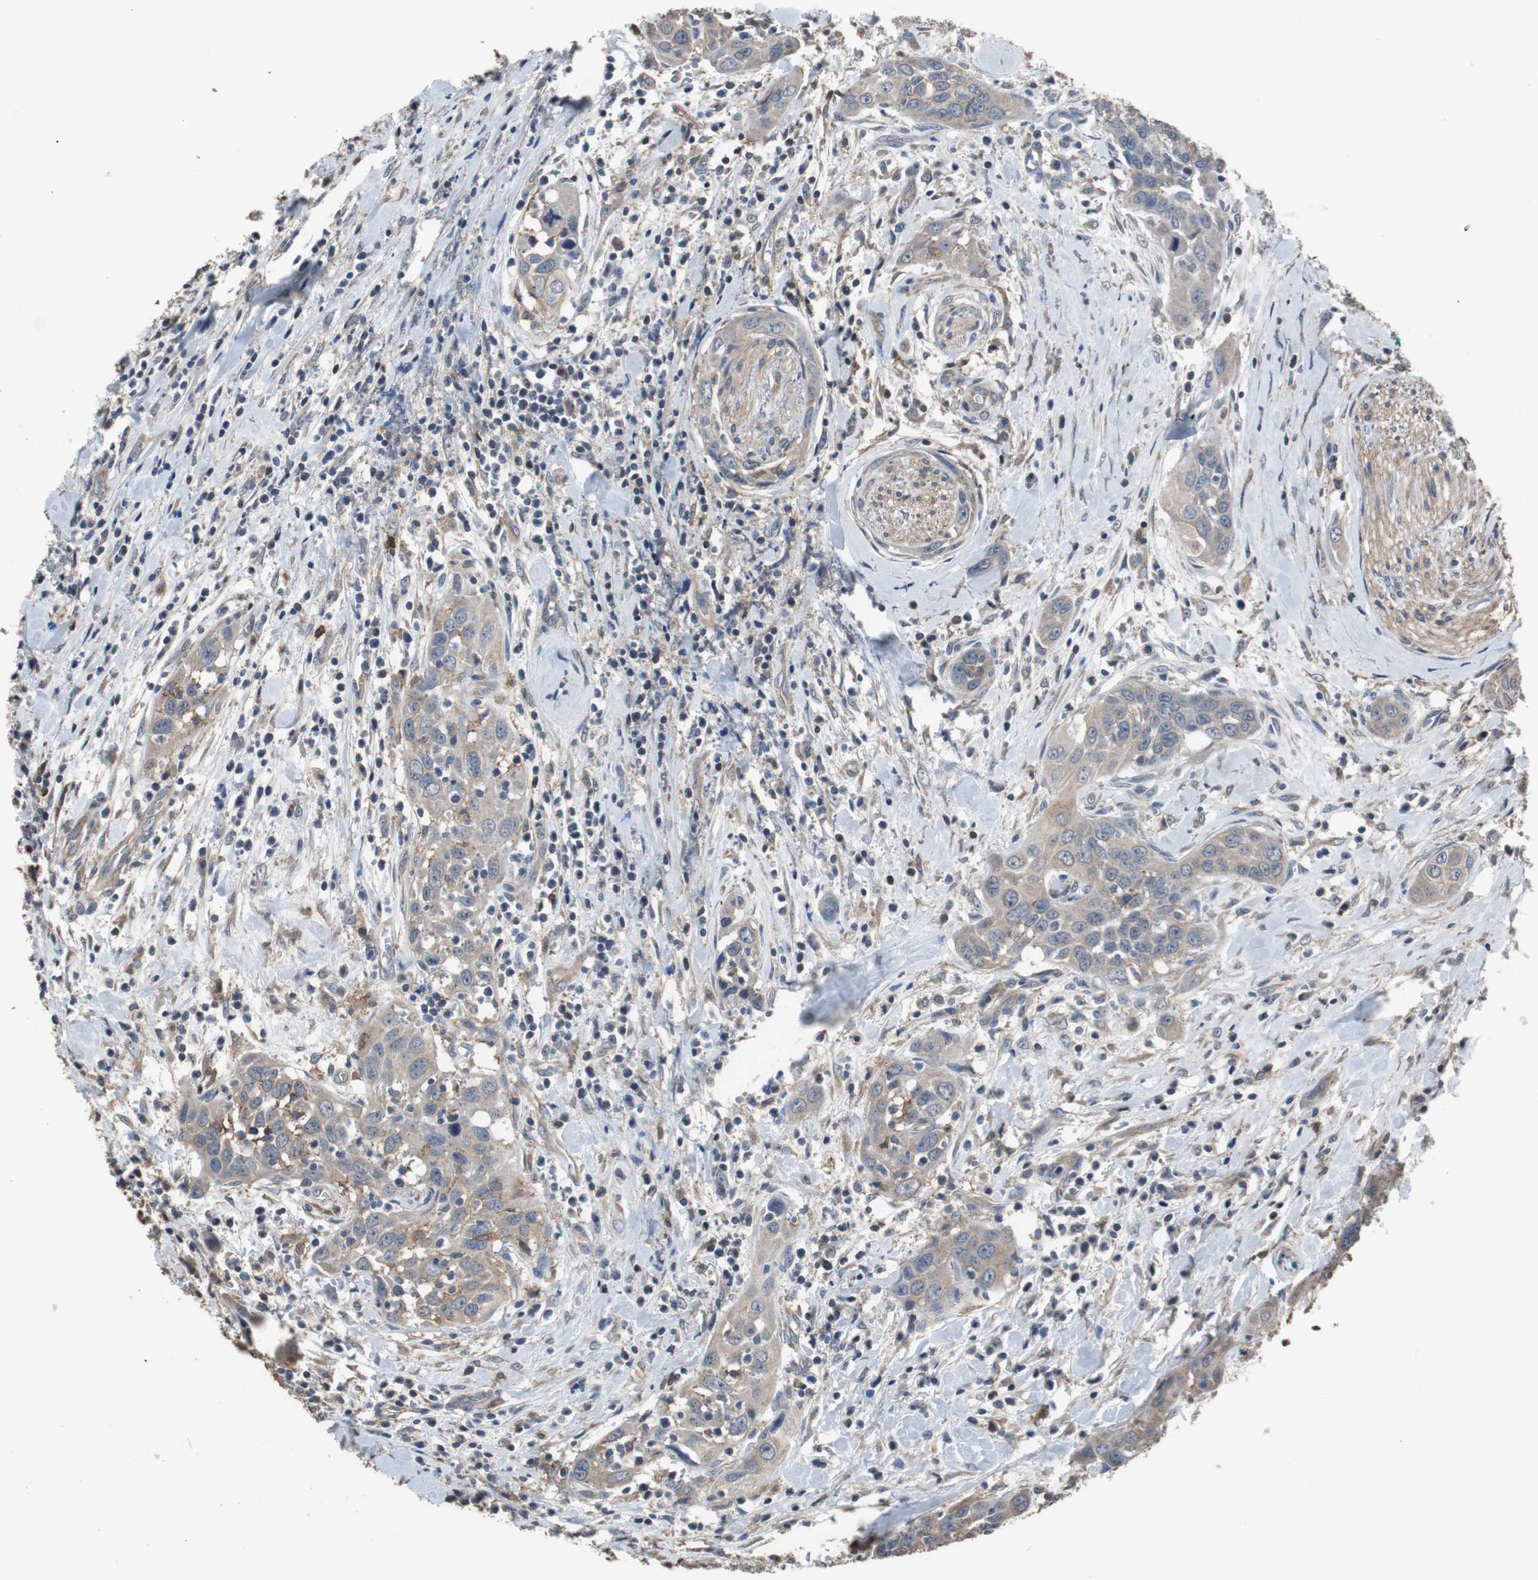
{"staining": {"intensity": "weak", "quantity": "25%-75%", "location": "cytoplasmic/membranous"}, "tissue": "head and neck cancer", "cell_type": "Tumor cells", "image_type": "cancer", "snomed": [{"axis": "morphology", "description": "Squamous cell carcinoma, NOS"}, {"axis": "topography", "description": "Oral tissue"}, {"axis": "topography", "description": "Head-Neck"}], "caption": "Weak cytoplasmic/membranous staining is seen in approximately 25%-75% of tumor cells in head and neck squamous cell carcinoma.", "gene": "SCIMP", "patient": {"sex": "female", "age": 50}}